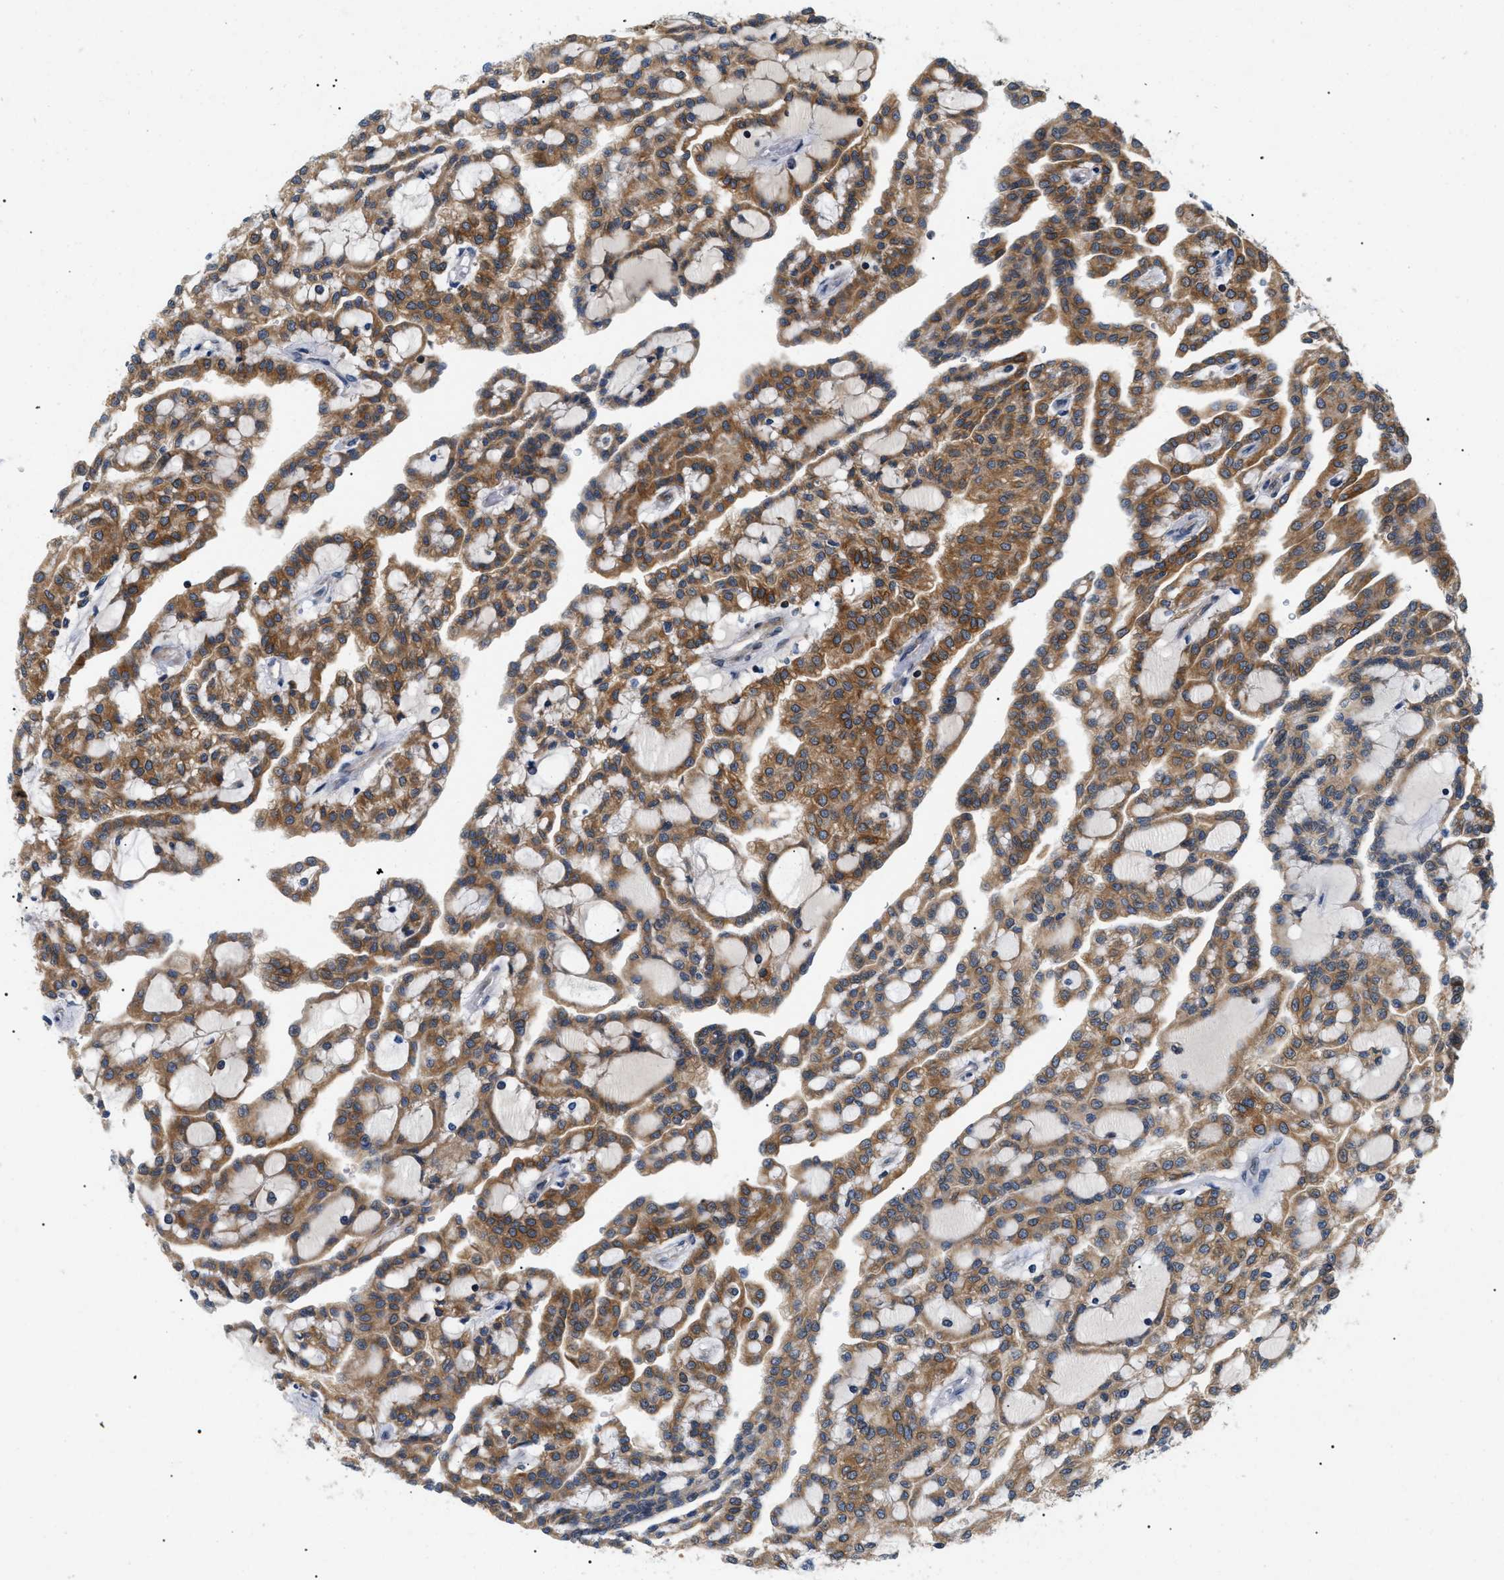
{"staining": {"intensity": "moderate", "quantity": ">75%", "location": "cytoplasmic/membranous"}, "tissue": "renal cancer", "cell_type": "Tumor cells", "image_type": "cancer", "snomed": [{"axis": "morphology", "description": "Adenocarcinoma, NOS"}, {"axis": "topography", "description": "Kidney"}], "caption": "Protein staining shows moderate cytoplasmic/membranous positivity in about >75% of tumor cells in renal cancer (adenocarcinoma).", "gene": "DERL1", "patient": {"sex": "male", "age": 63}}